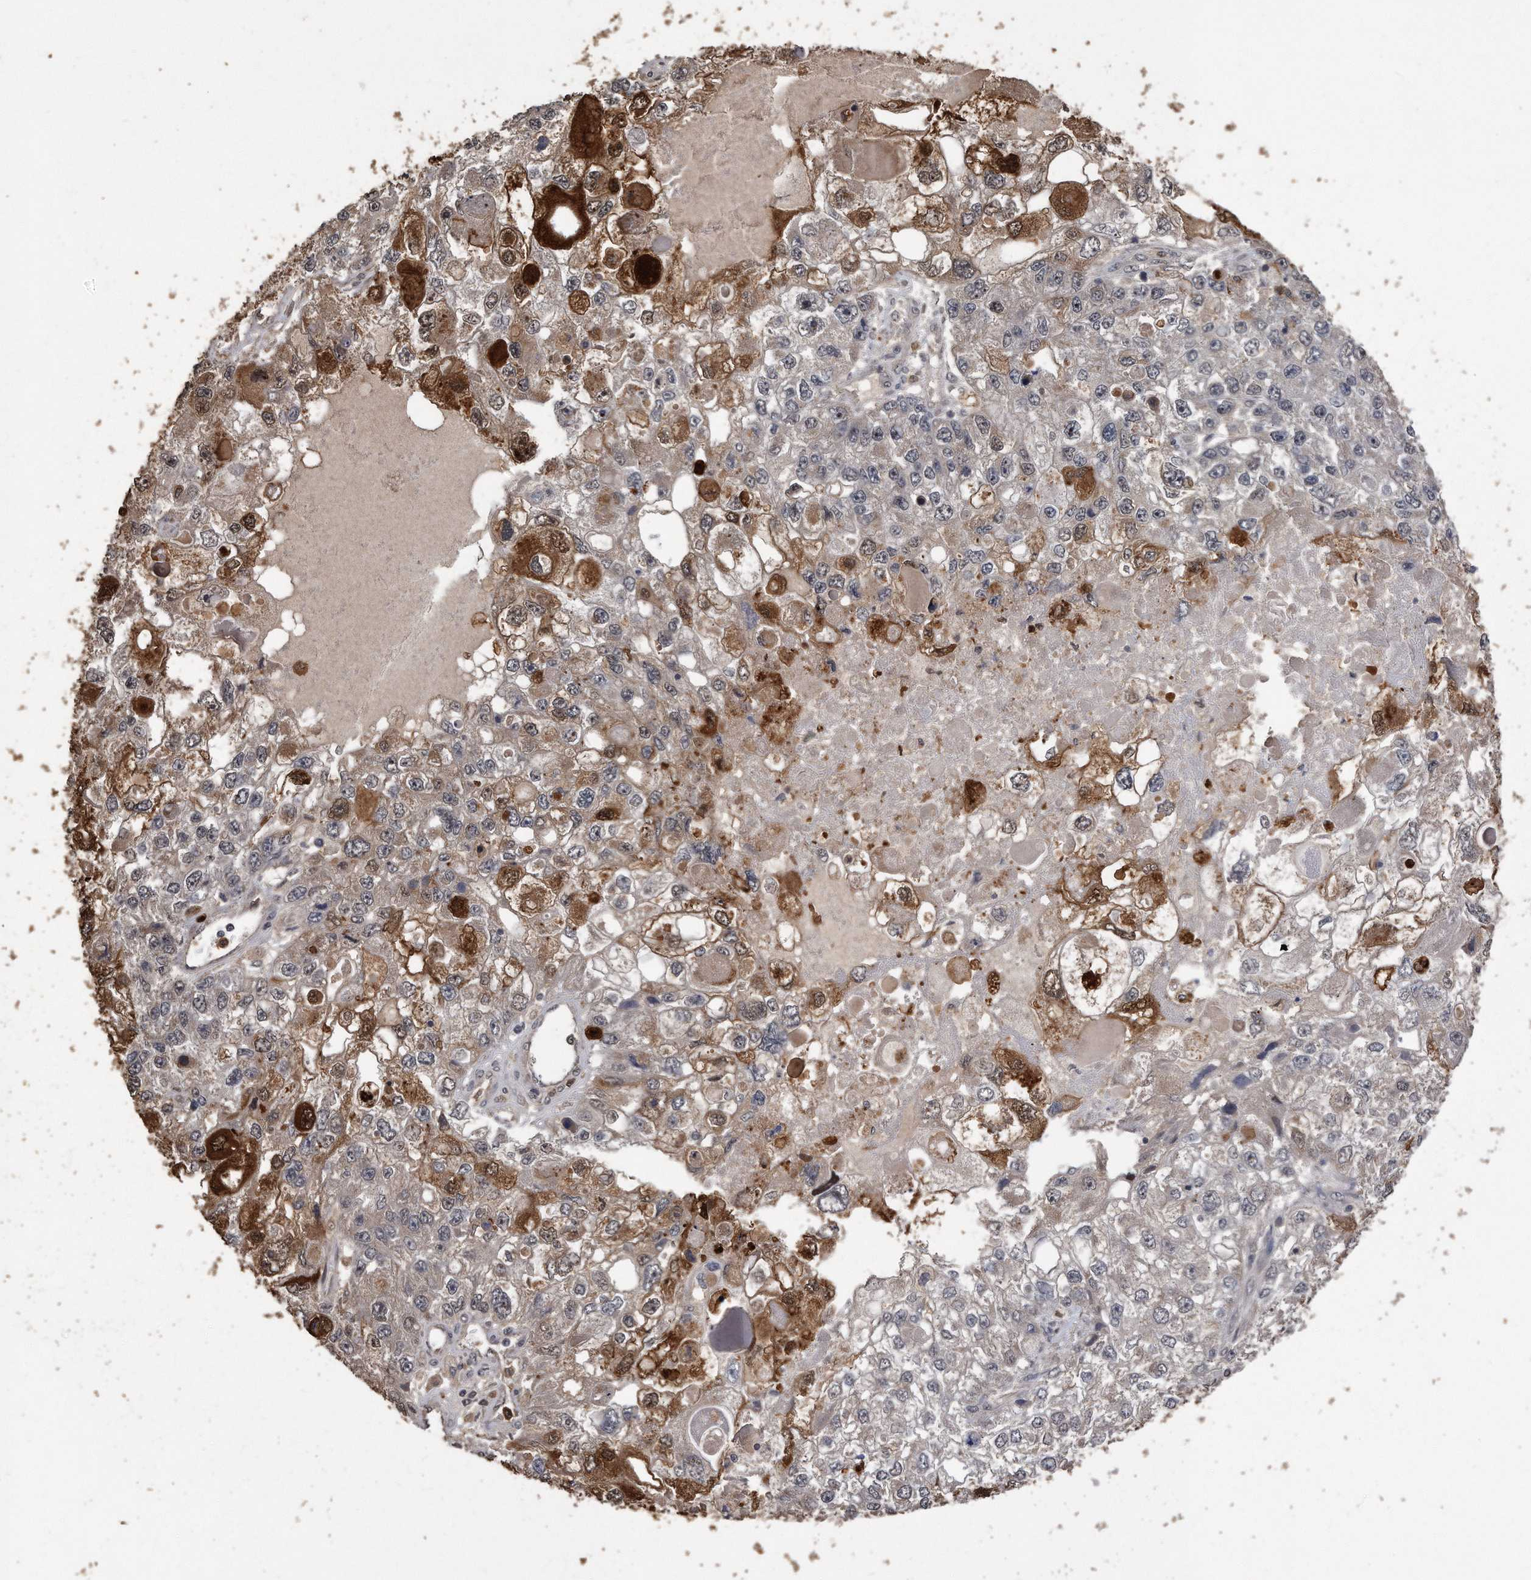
{"staining": {"intensity": "moderate", "quantity": "<25%", "location": "cytoplasmic/membranous,nuclear"}, "tissue": "endometrial cancer", "cell_type": "Tumor cells", "image_type": "cancer", "snomed": [{"axis": "morphology", "description": "Adenocarcinoma, NOS"}, {"axis": "topography", "description": "Endometrium"}], "caption": "Endometrial cancer (adenocarcinoma) stained with a protein marker reveals moderate staining in tumor cells.", "gene": "PELO", "patient": {"sex": "female", "age": 49}}